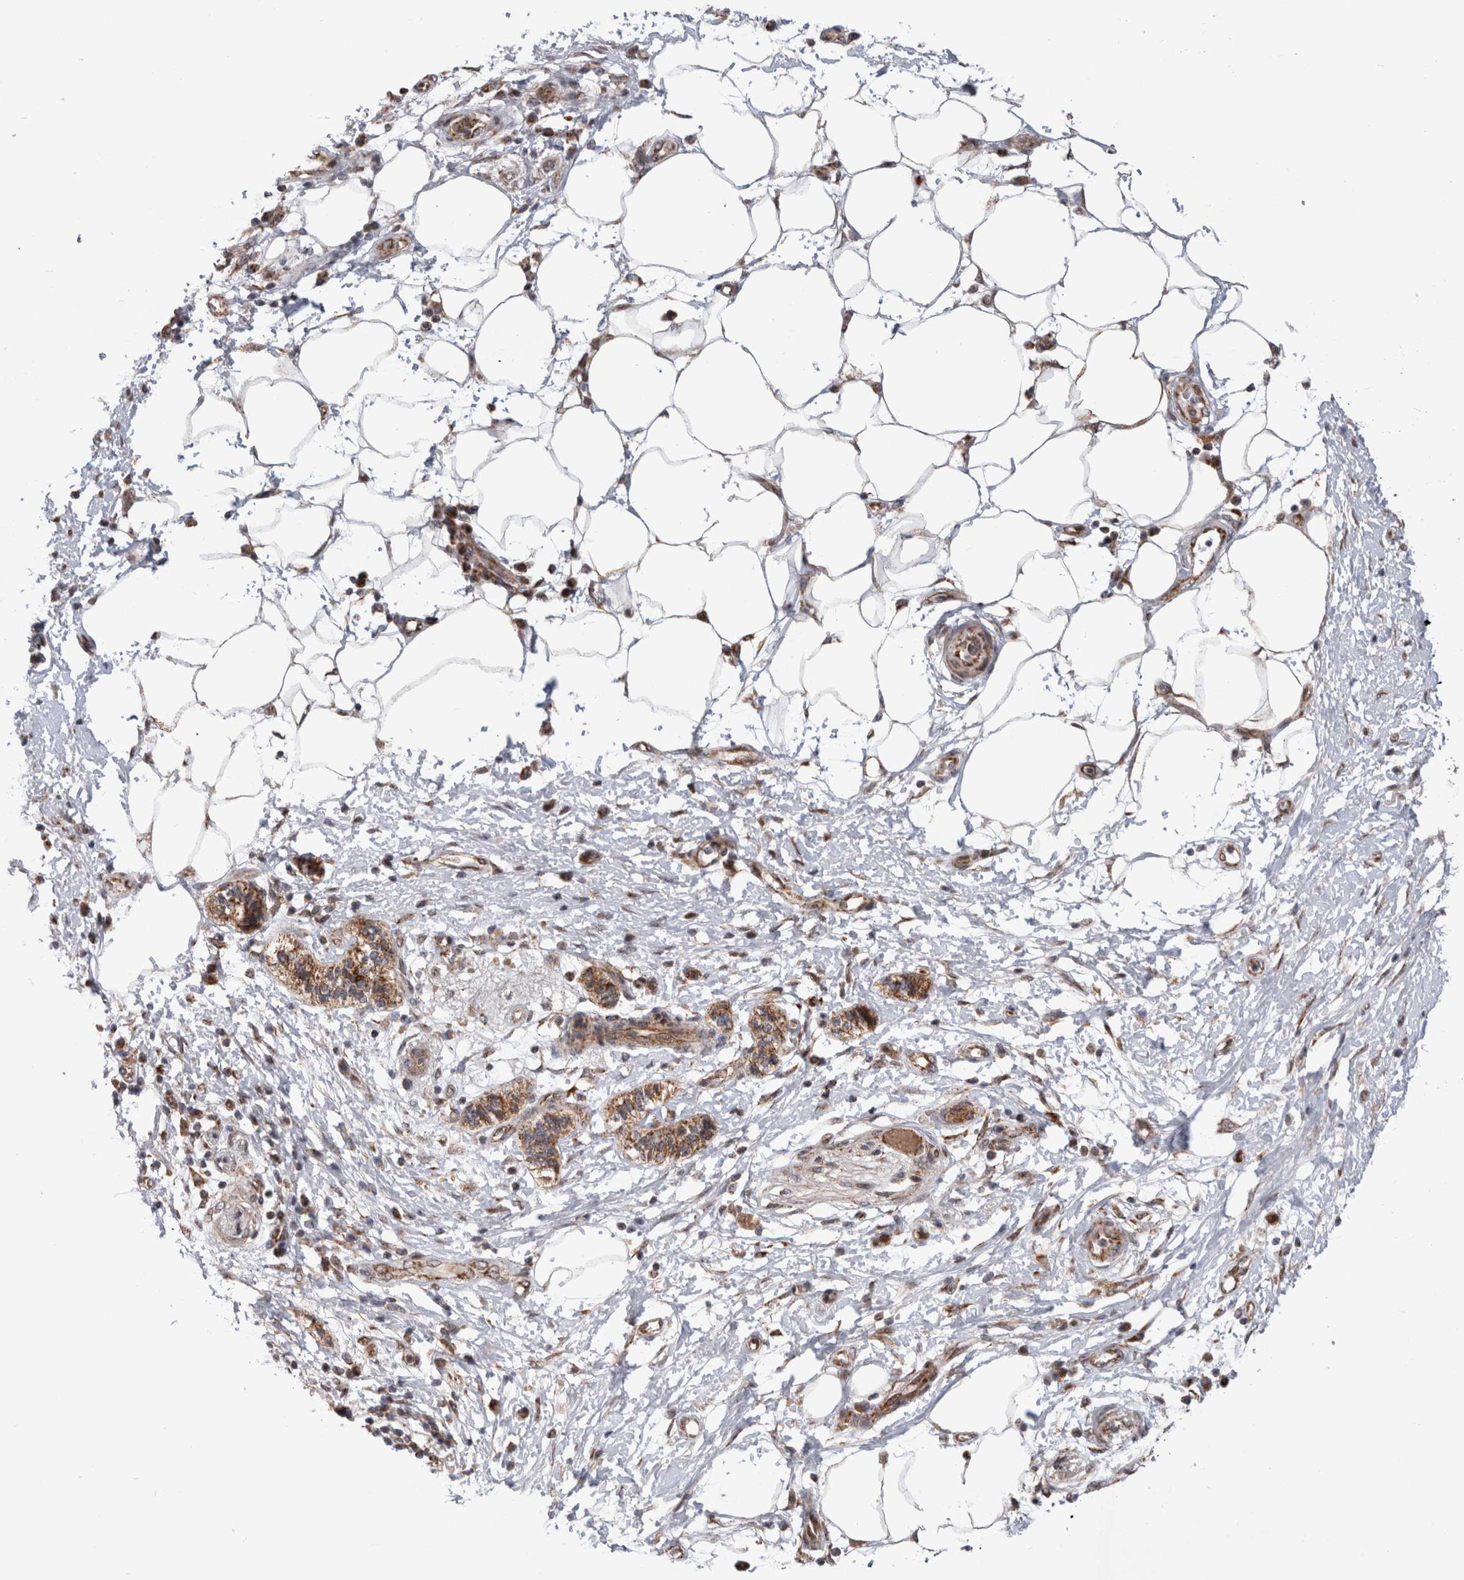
{"staining": {"intensity": "moderate", "quantity": ">75%", "location": "cytoplasmic/membranous"}, "tissue": "pancreatic cancer", "cell_type": "Tumor cells", "image_type": "cancer", "snomed": [{"axis": "morphology", "description": "Adenocarcinoma, NOS"}, {"axis": "topography", "description": "Pancreas"}], "caption": "Protein staining of pancreatic cancer (adenocarcinoma) tissue exhibits moderate cytoplasmic/membranous positivity in approximately >75% of tumor cells. The protein is stained brown, and the nuclei are stained in blue (DAB IHC with brightfield microscopy, high magnification).", "gene": "MRPL37", "patient": {"sex": "female", "age": 78}}